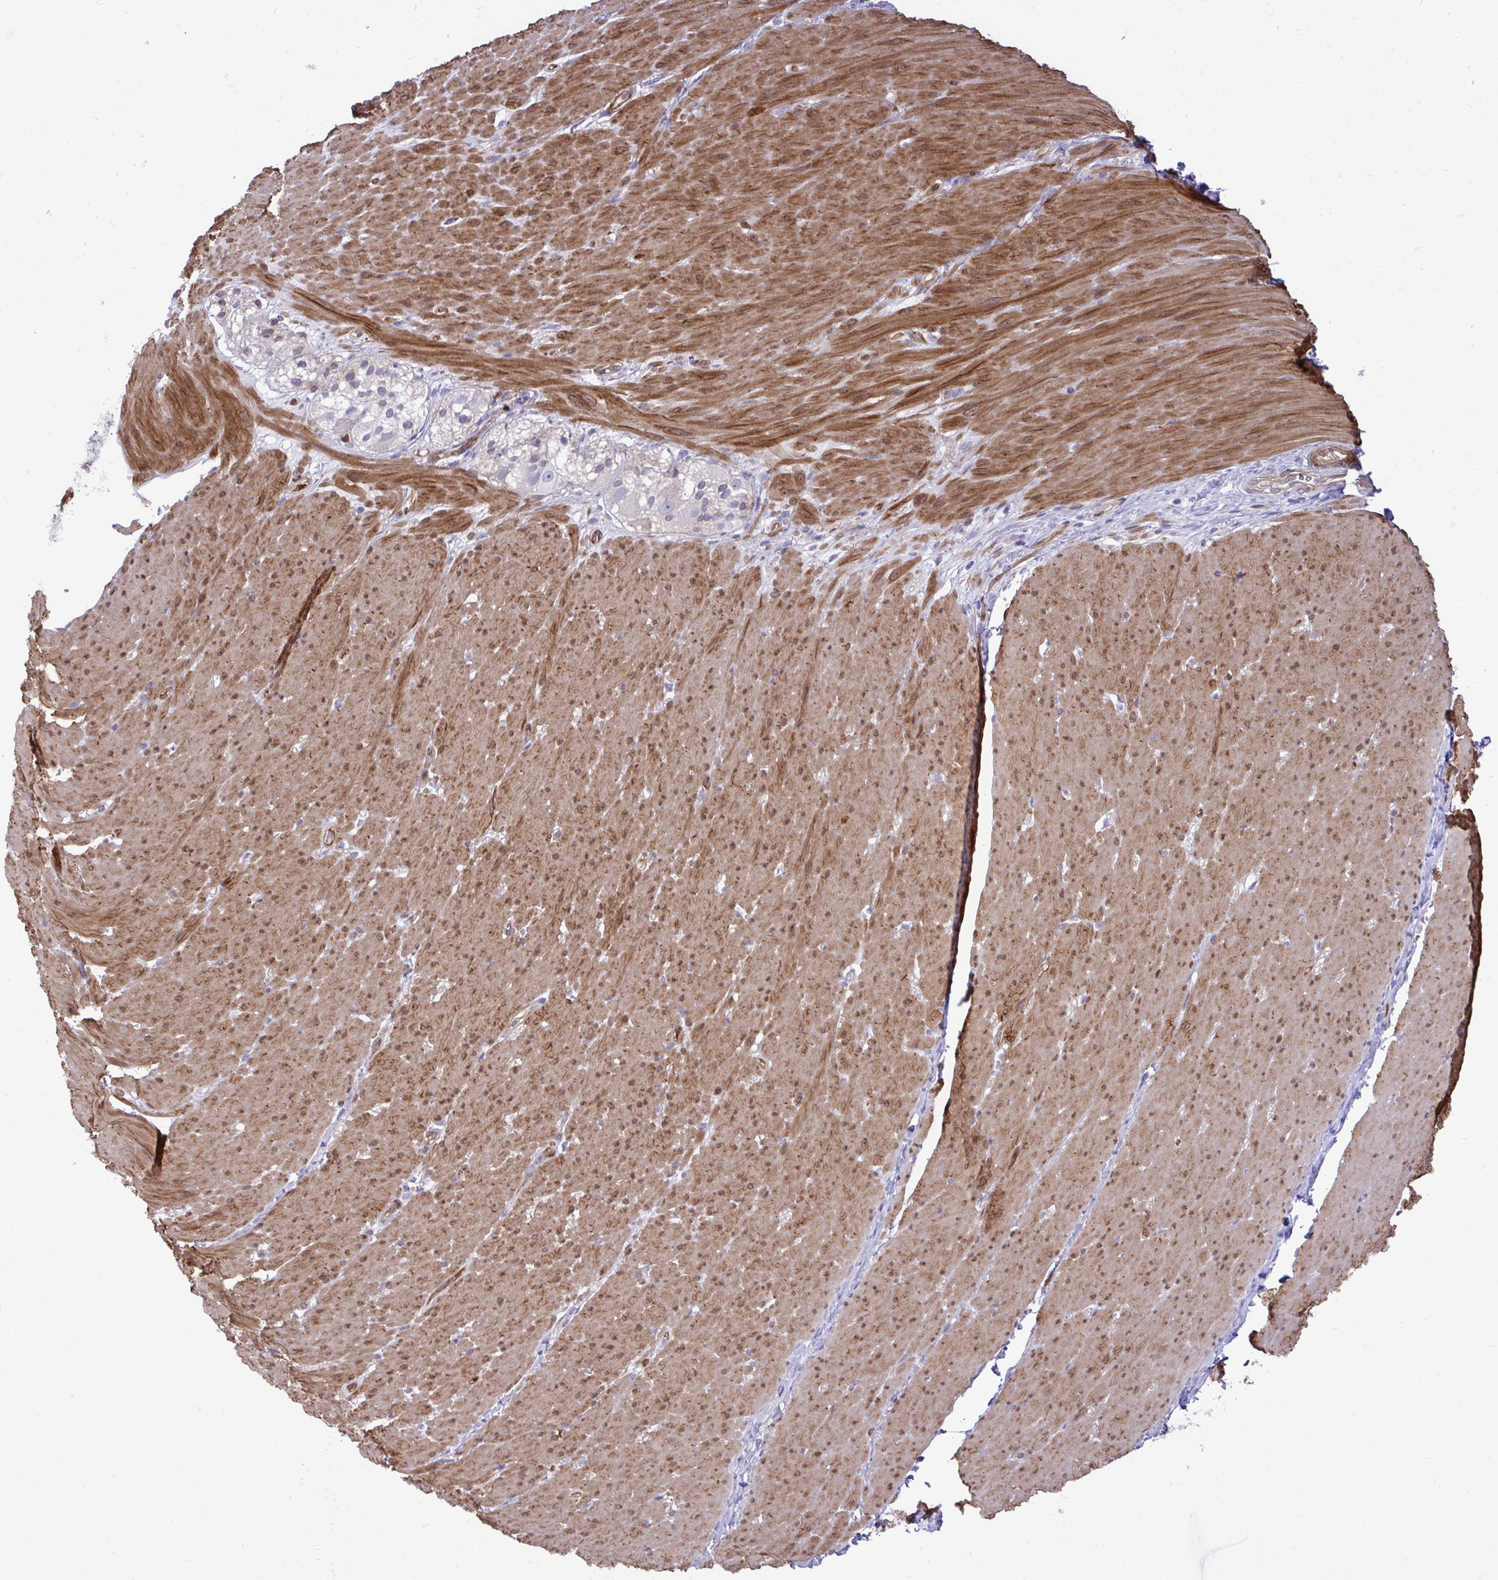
{"staining": {"intensity": "strong", "quantity": "25%-75%", "location": "cytoplasmic/membranous,nuclear"}, "tissue": "smooth muscle", "cell_type": "Smooth muscle cells", "image_type": "normal", "snomed": [{"axis": "morphology", "description": "Normal tissue, NOS"}, {"axis": "topography", "description": "Smooth muscle"}, {"axis": "topography", "description": "Rectum"}], "caption": "Immunohistochemistry (DAB) staining of unremarkable smooth muscle demonstrates strong cytoplasmic/membranous,nuclear protein expression in about 25%-75% of smooth muscle cells.", "gene": "LIMS2", "patient": {"sex": "male", "age": 53}}